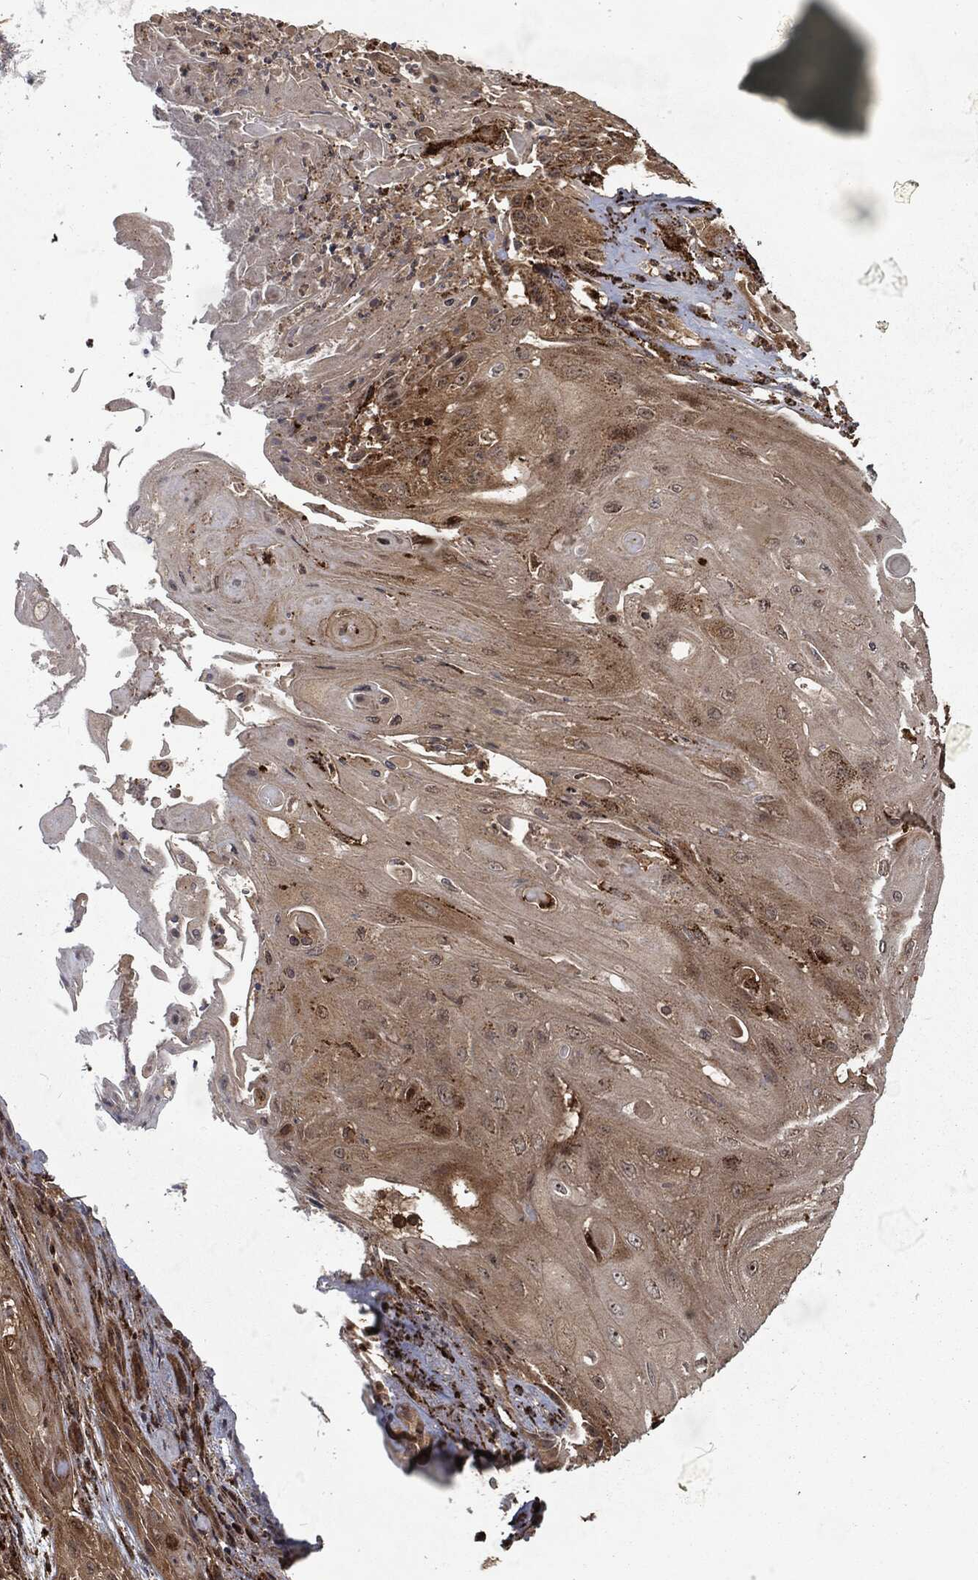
{"staining": {"intensity": "moderate", "quantity": ">75%", "location": "cytoplasmic/membranous"}, "tissue": "skin cancer", "cell_type": "Tumor cells", "image_type": "cancer", "snomed": [{"axis": "morphology", "description": "Squamous cell carcinoma, NOS"}, {"axis": "topography", "description": "Skin"}], "caption": "Immunohistochemical staining of squamous cell carcinoma (skin) demonstrates medium levels of moderate cytoplasmic/membranous protein positivity in approximately >75% of tumor cells.", "gene": "RFTN1", "patient": {"sex": "male", "age": 62}}